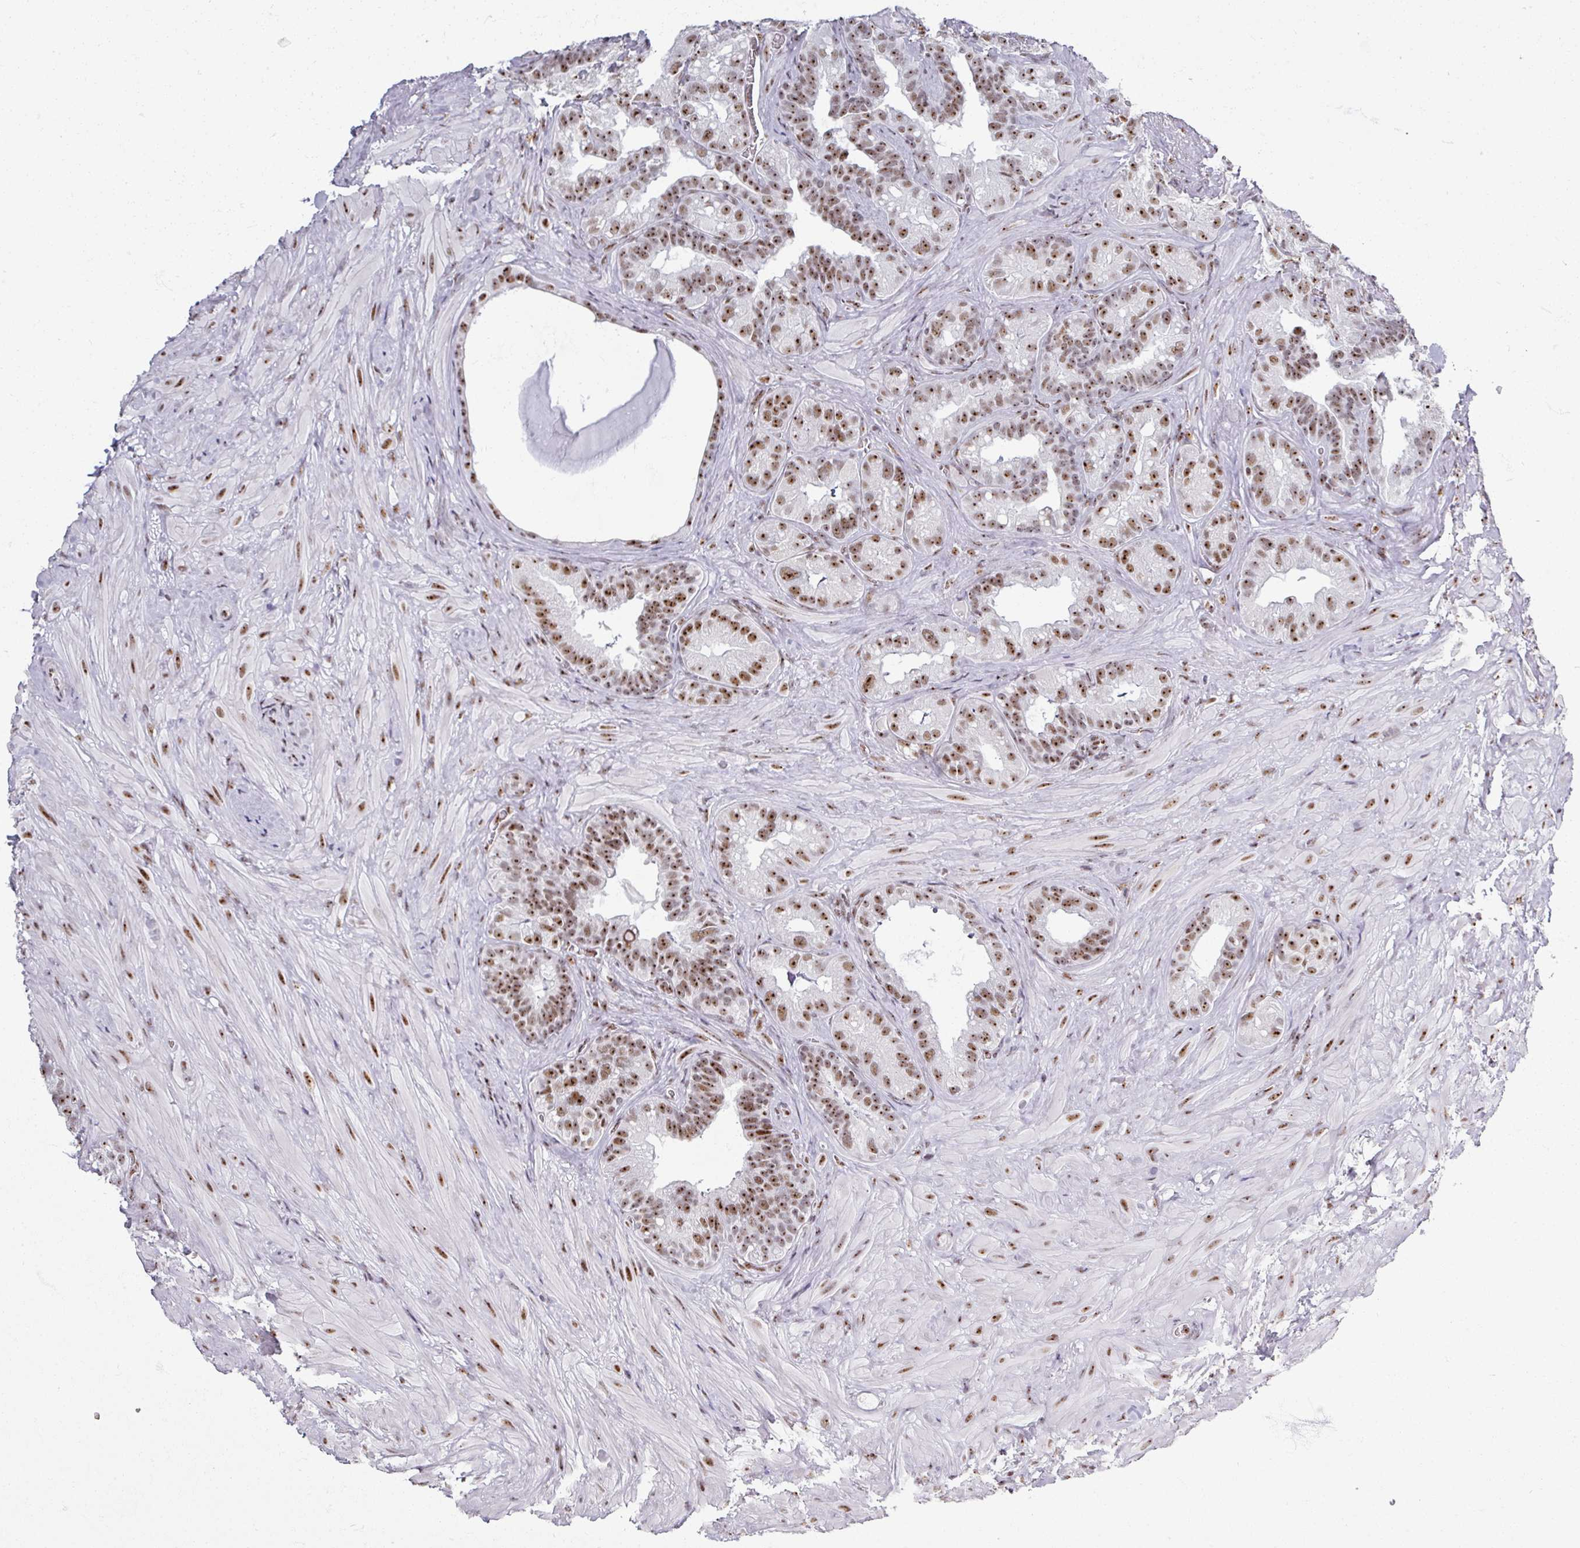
{"staining": {"intensity": "moderate", "quantity": ">75%", "location": "nuclear"}, "tissue": "seminal vesicle", "cell_type": "Glandular cells", "image_type": "normal", "snomed": [{"axis": "morphology", "description": "Normal tissue, NOS"}, {"axis": "topography", "description": "Seminal veicle"}], "caption": "Immunohistochemical staining of unremarkable human seminal vesicle reveals >75% levels of moderate nuclear protein positivity in approximately >75% of glandular cells.", "gene": "ADAR", "patient": {"sex": "male", "age": 60}}